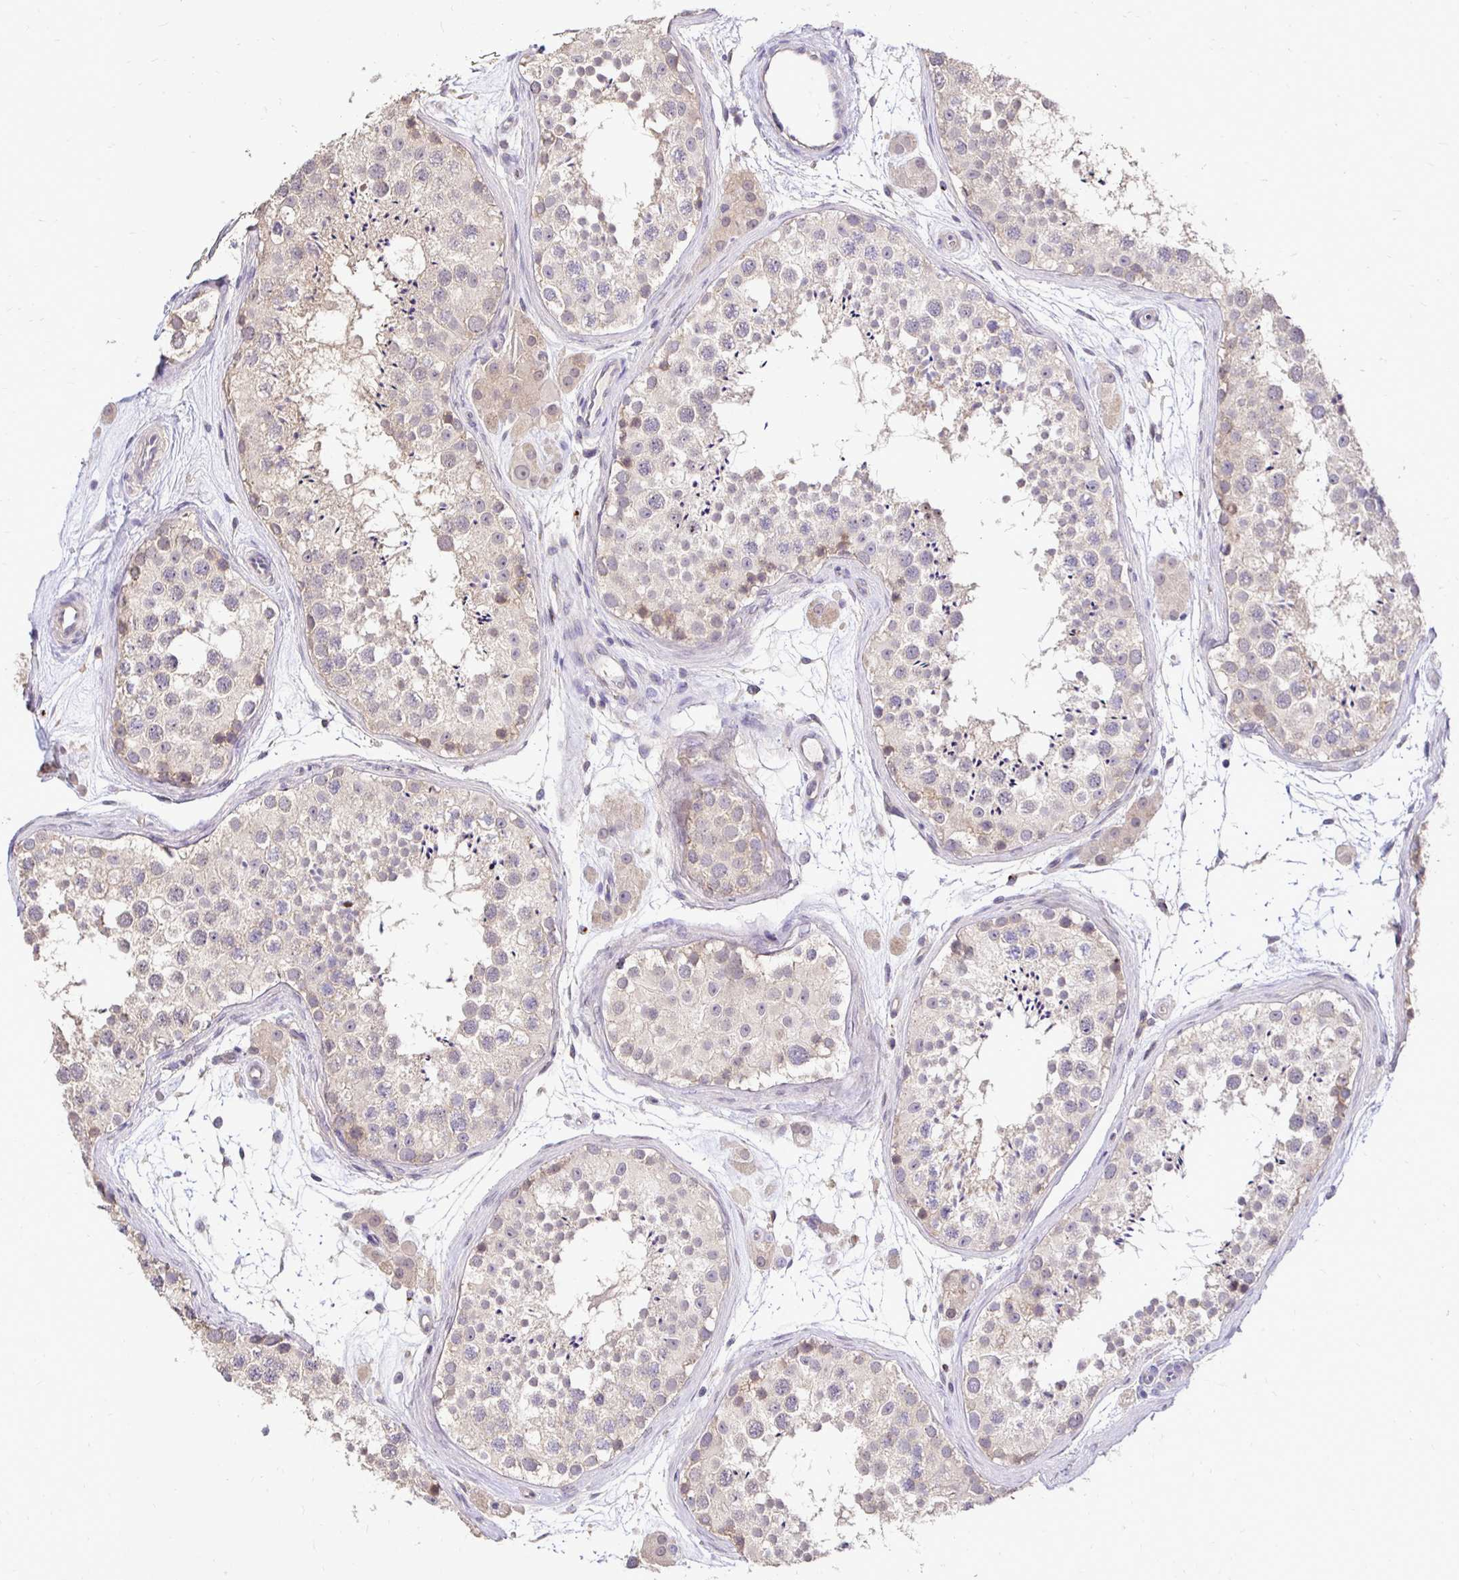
{"staining": {"intensity": "weak", "quantity": "<25%", "location": "cytoplasmic/membranous"}, "tissue": "testis", "cell_type": "Cells in seminiferous ducts", "image_type": "normal", "snomed": [{"axis": "morphology", "description": "Normal tissue, NOS"}, {"axis": "topography", "description": "Testis"}], "caption": "High magnification brightfield microscopy of unremarkable testis stained with DAB (3,3'-diaminobenzidine) (brown) and counterstained with hematoxylin (blue): cells in seminiferous ducts show no significant expression. (Stains: DAB immunohistochemistry (IHC) with hematoxylin counter stain, Microscopy: brightfield microscopy at high magnification).", "gene": "SLC9A1", "patient": {"sex": "male", "age": 41}}